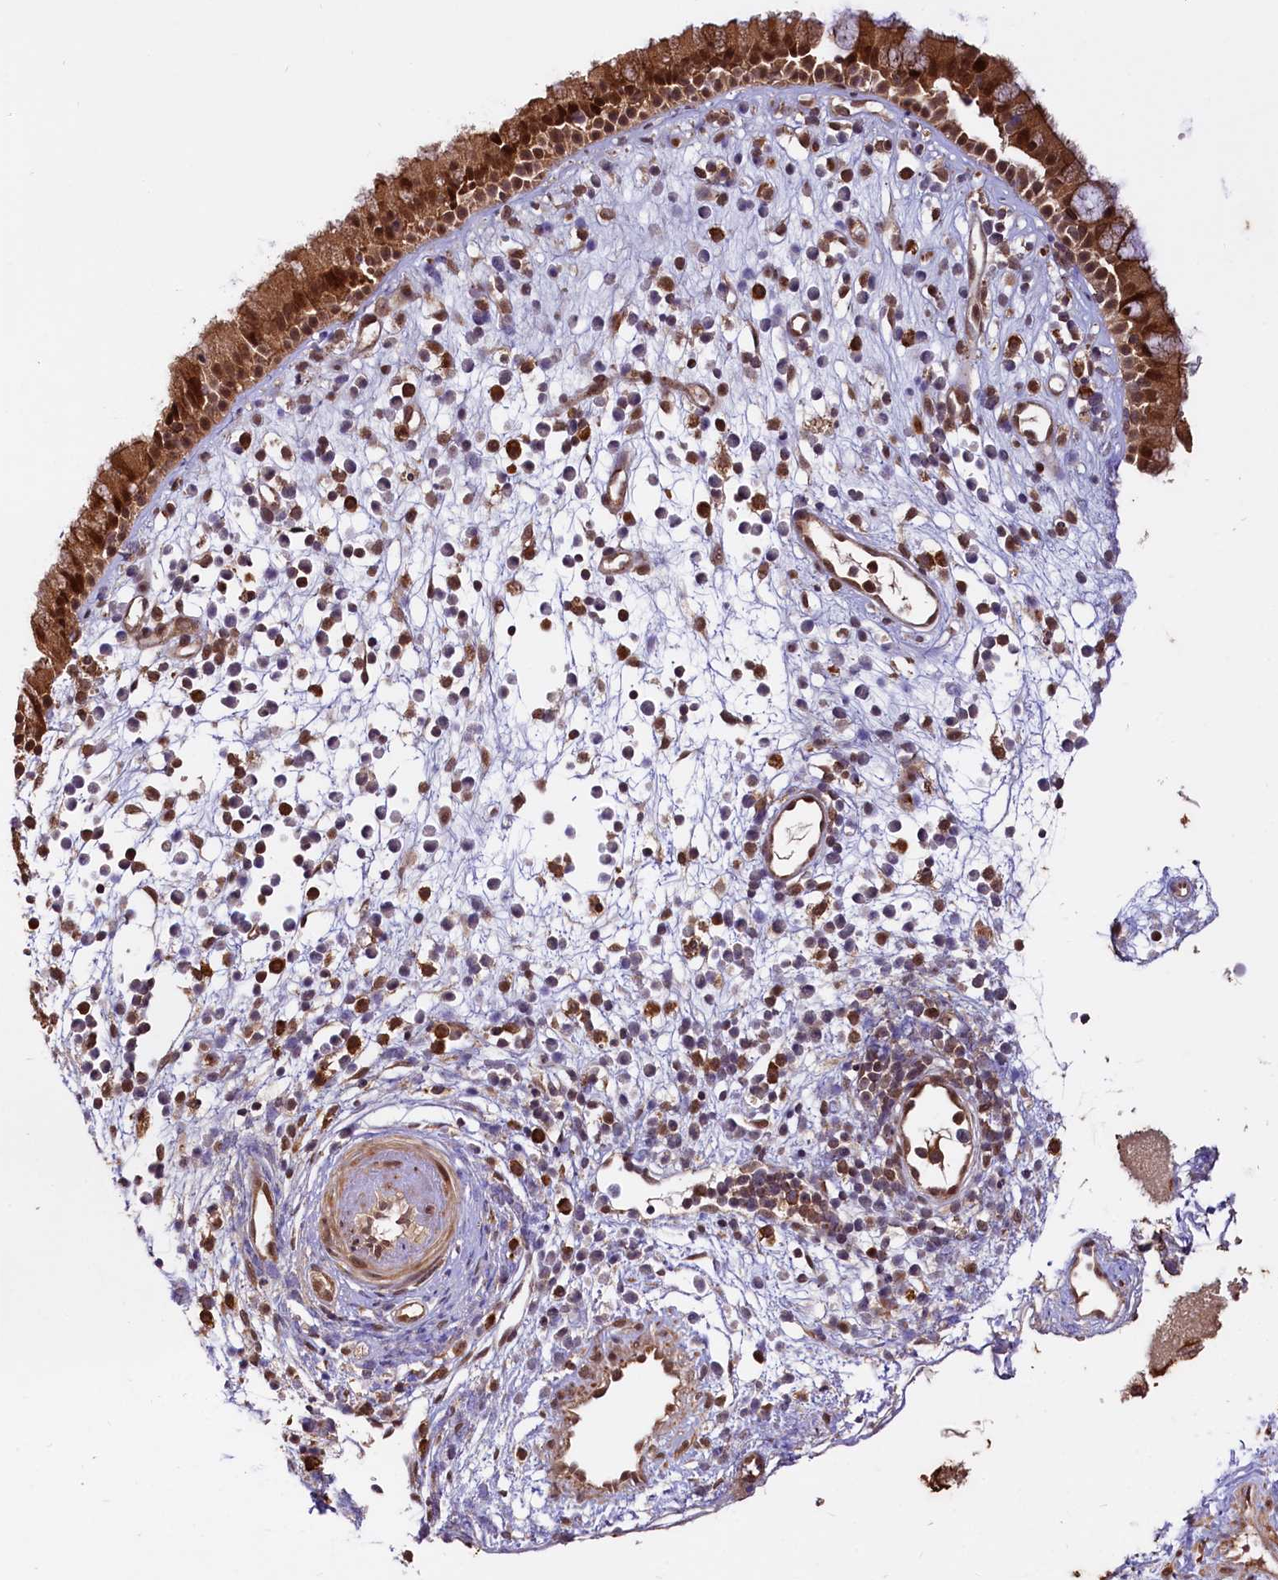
{"staining": {"intensity": "strong", "quantity": ">75%", "location": "cytoplasmic/membranous,nuclear"}, "tissue": "nasopharynx", "cell_type": "Respiratory epithelial cells", "image_type": "normal", "snomed": [{"axis": "morphology", "description": "Normal tissue, NOS"}, {"axis": "morphology", "description": "Inflammation, NOS"}, {"axis": "topography", "description": "Nasopharynx"}], "caption": "A brown stain shows strong cytoplasmic/membranous,nuclear staining of a protein in respiratory epithelial cells of normal human nasopharynx.", "gene": "UBE3A", "patient": {"sex": "male", "age": 29}}